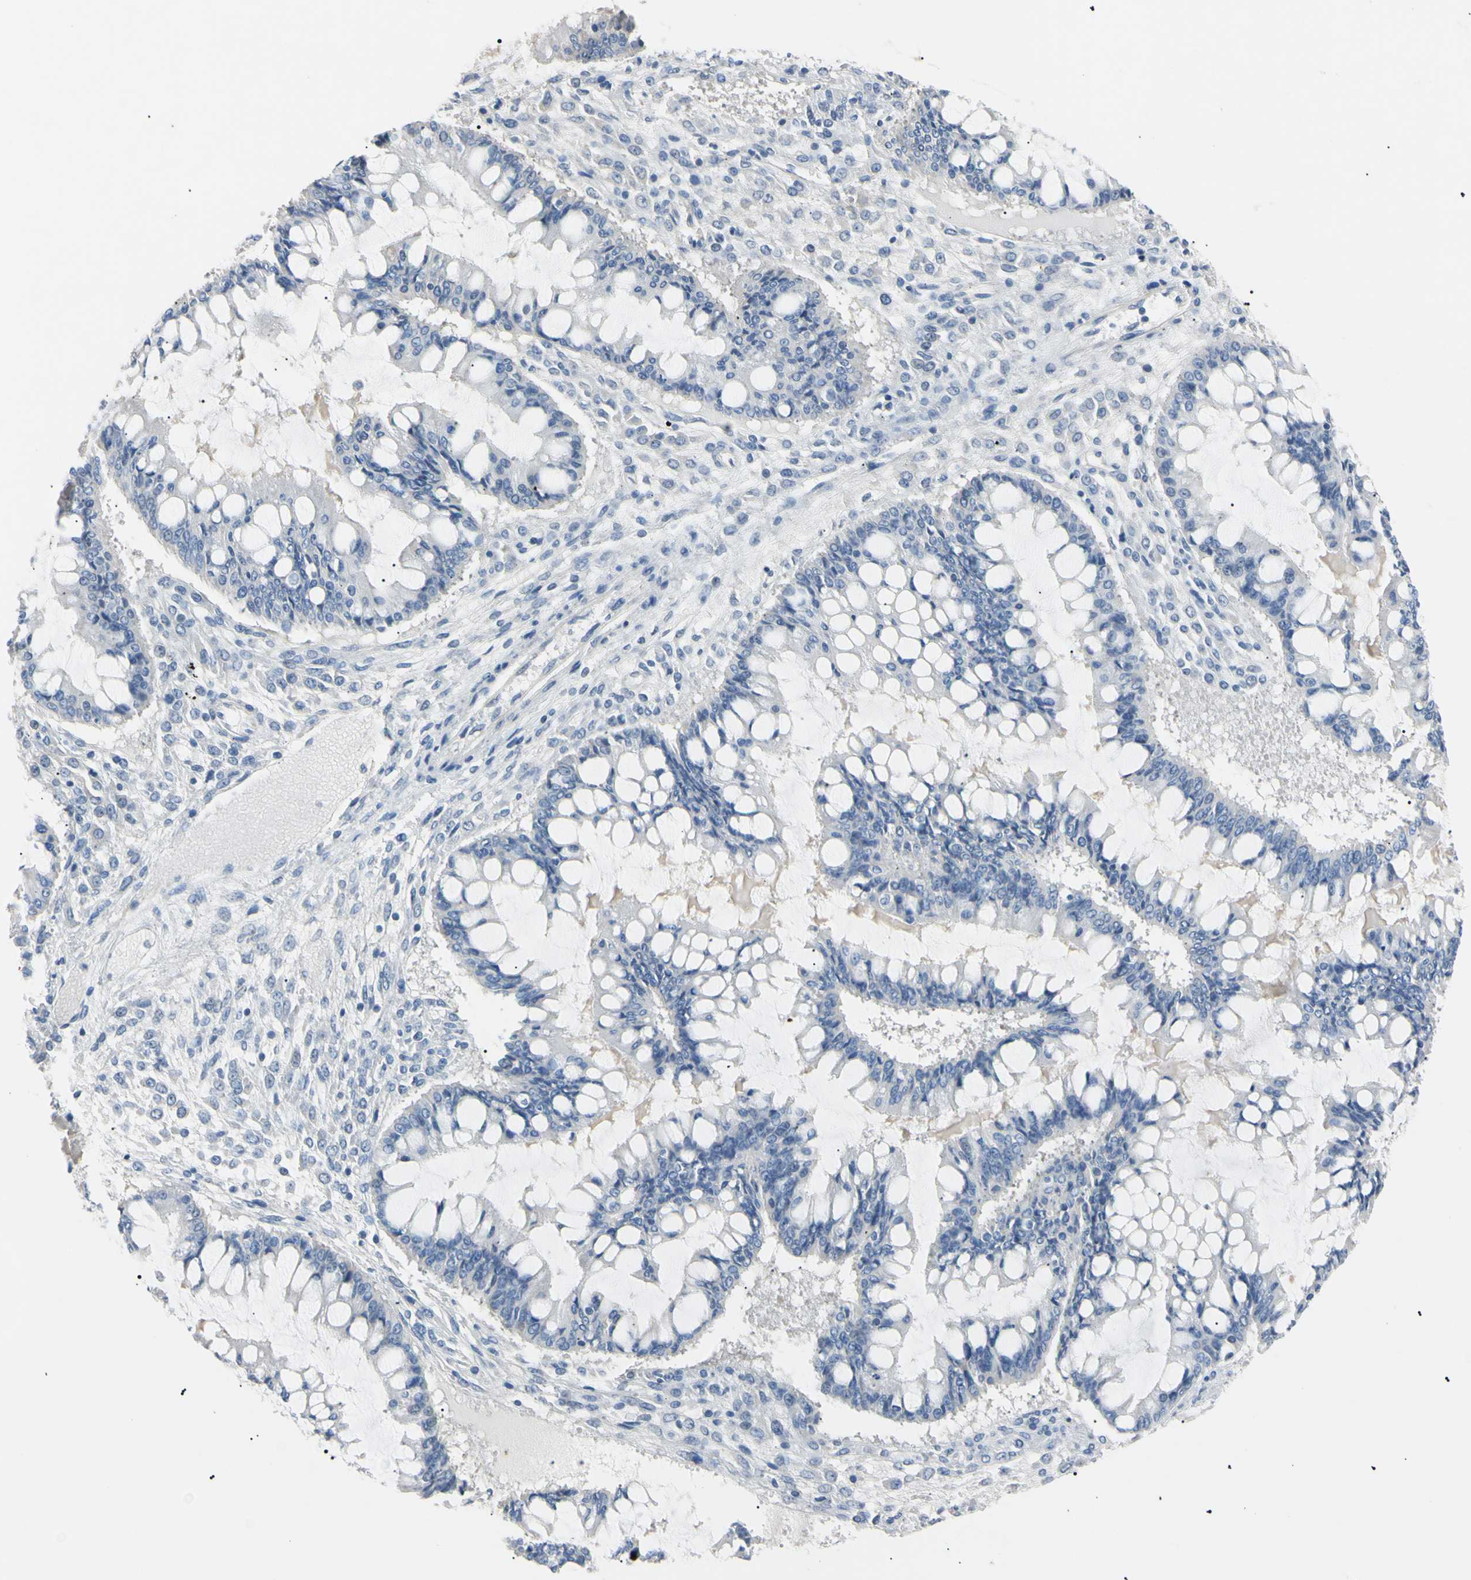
{"staining": {"intensity": "negative", "quantity": "none", "location": "none"}, "tissue": "ovarian cancer", "cell_type": "Tumor cells", "image_type": "cancer", "snomed": [{"axis": "morphology", "description": "Cystadenocarcinoma, mucinous, NOS"}, {"axis": "topography", "description": "Ovary"}], "caption": "The IHC photomicrograph has no significant positivity in tumor cells of mucinous cystadenocarcinoma (ovarian) tissue.", "gene": "CGB3", "patient": {"sex": "female", "age": 73}}